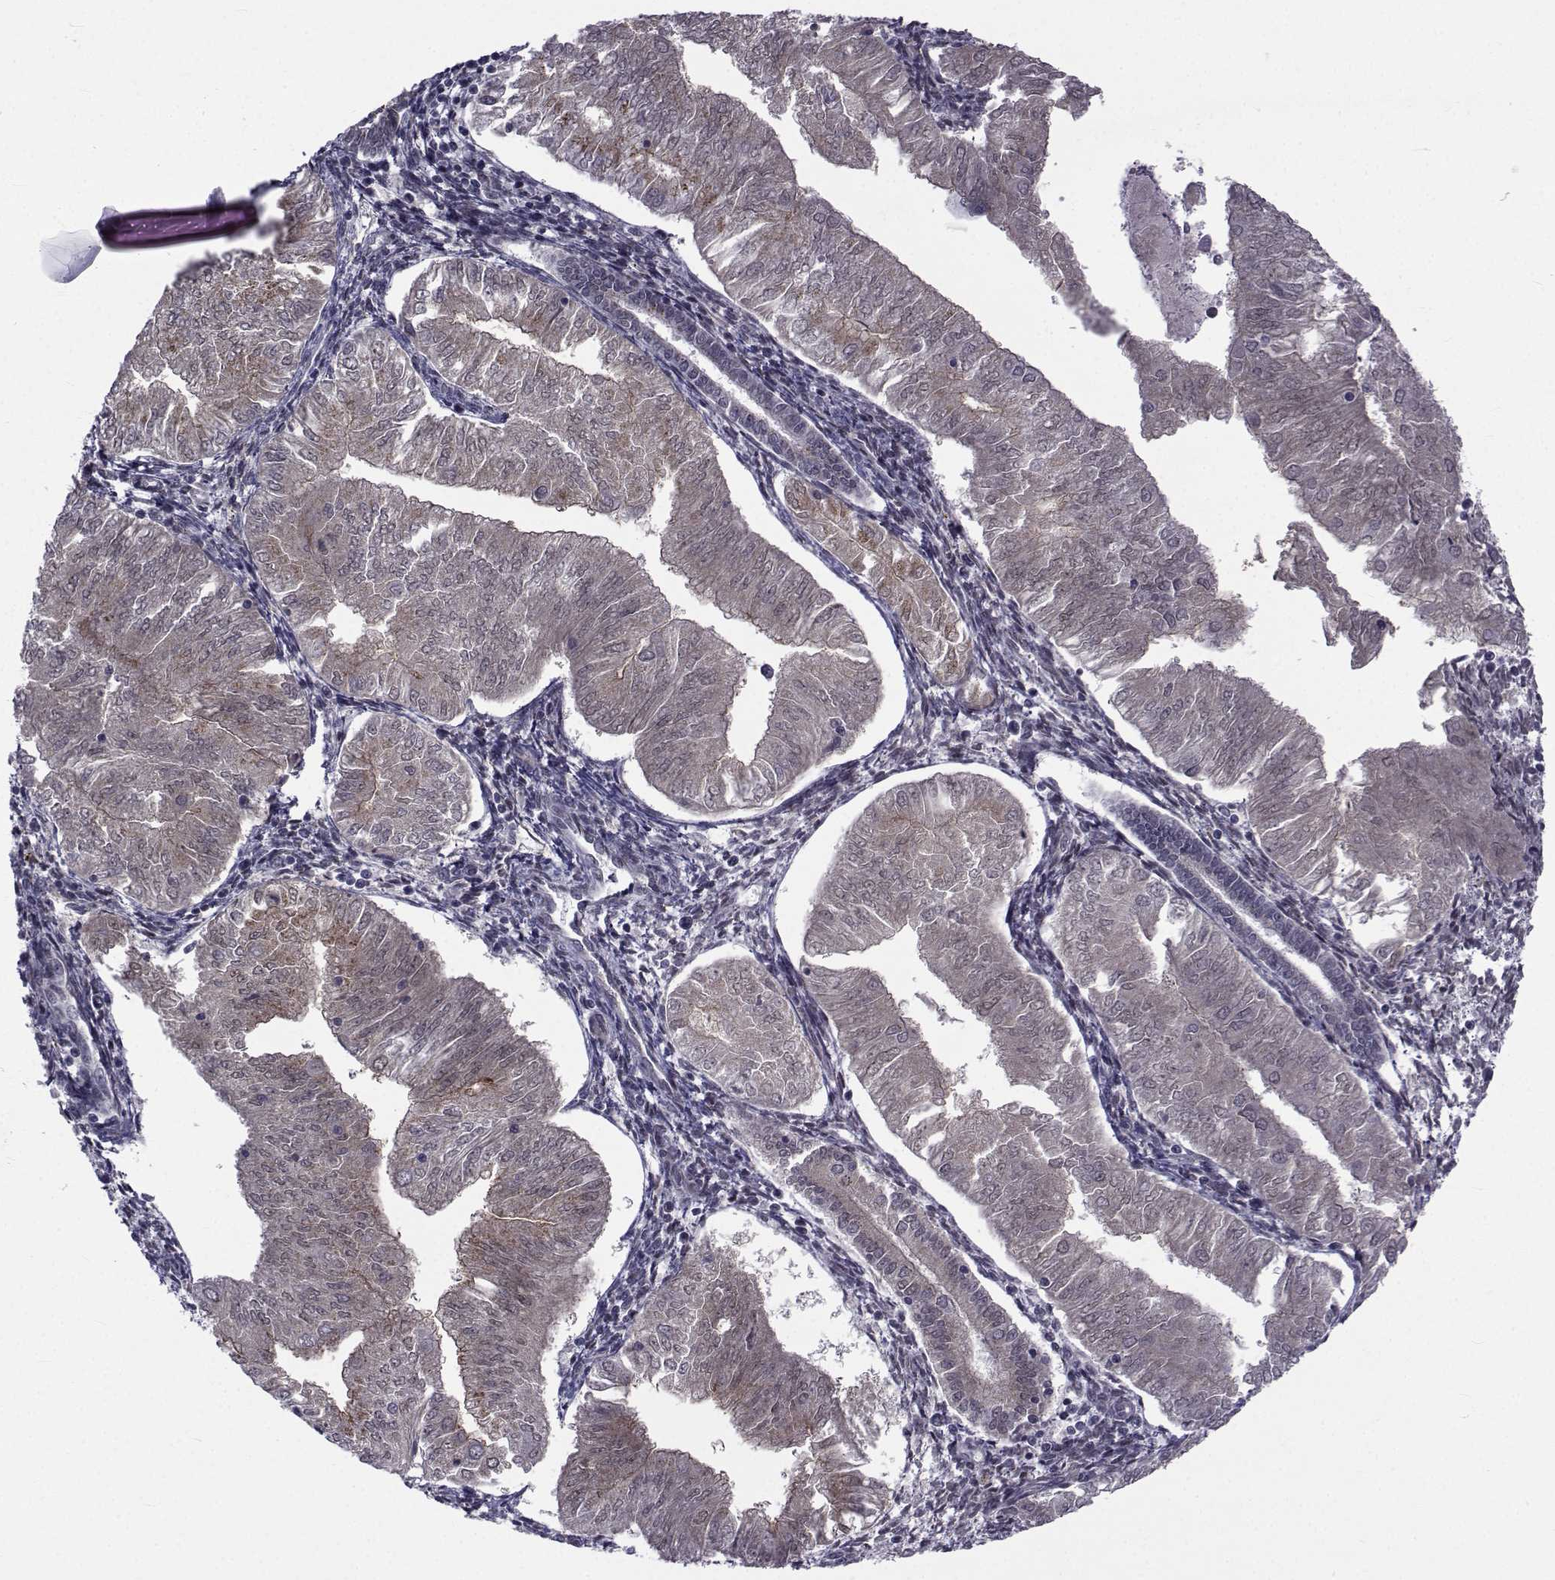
{"staining": {"intensity": "weak", "quantity": "<25%", "location": "cytoplasmic/membranous"}, "tissue": "endometrial cancer", "cell_type": "Tumor cells", "image_type": "cancer", "snomed": [{"axis": "morphology", "description": "Adenocarcinoma, NOS"}, {"axis": "topography", "description": "Endometrium"}], "caption": "The immunohistochemistry (IHC) micrograph has no significant expression in tumor cells of adenocarcinoma (endometrial) tissue.", "gene": "ATP6V1C2", "patient": {"sex": "female", "age": 53}}